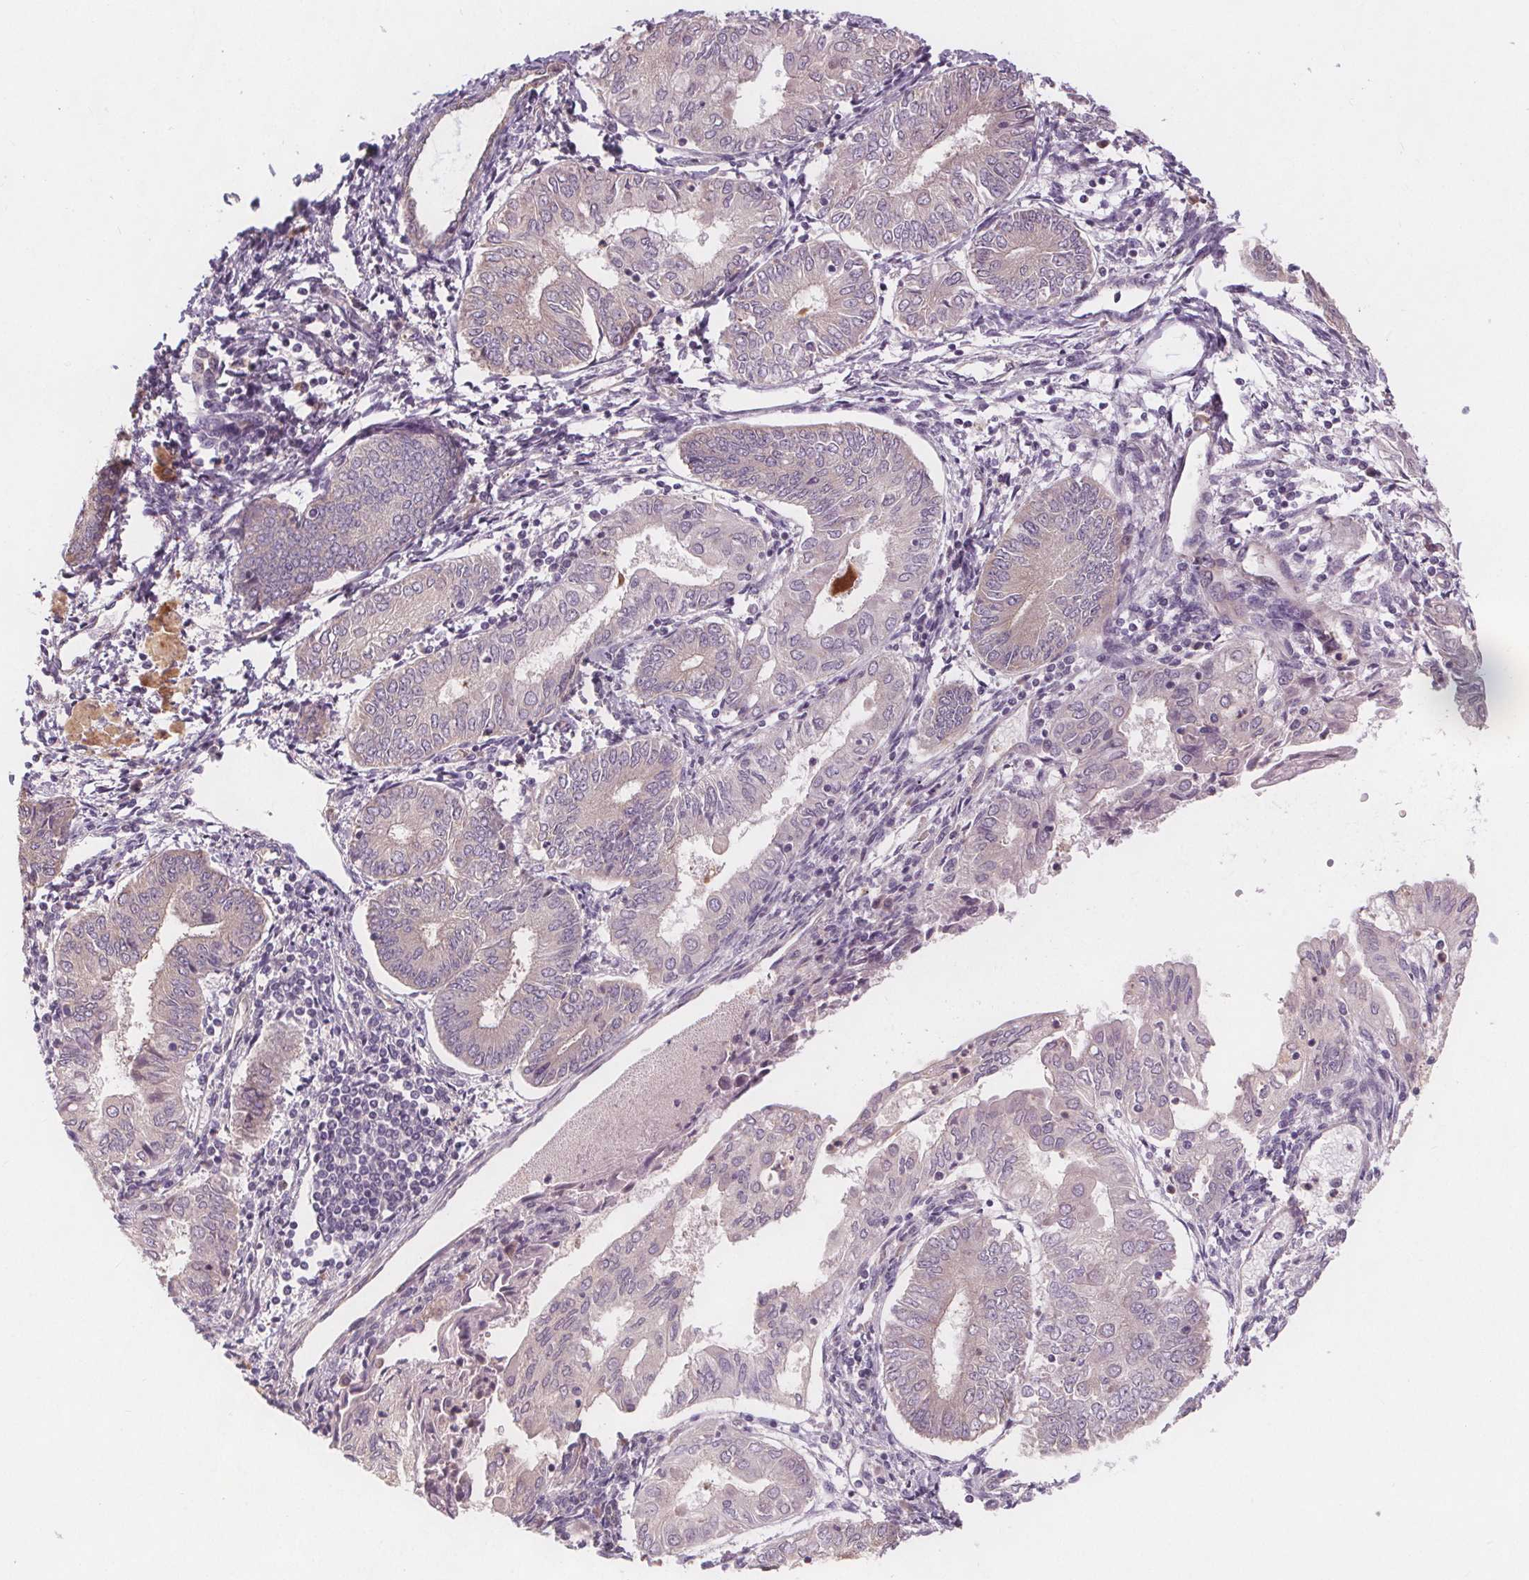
{"staining": {"intensity": "negative", "quantity": "none", "location": "none"}, "tissue": "endometrial cancer", "cell_type": "Tumor cells", "image_type": "cancer", "snomed": [{"axis": "morphology", "description": "Adenocarcinoma, NOS"}, {"axis": "topography", "description": "Endometrium"}], "caption": "The photomicrograph shows no significant staining in tumor cells of endometrial cancer.", "gene": "TMEM80", "patient": {"sex": "female", "age": 68}}